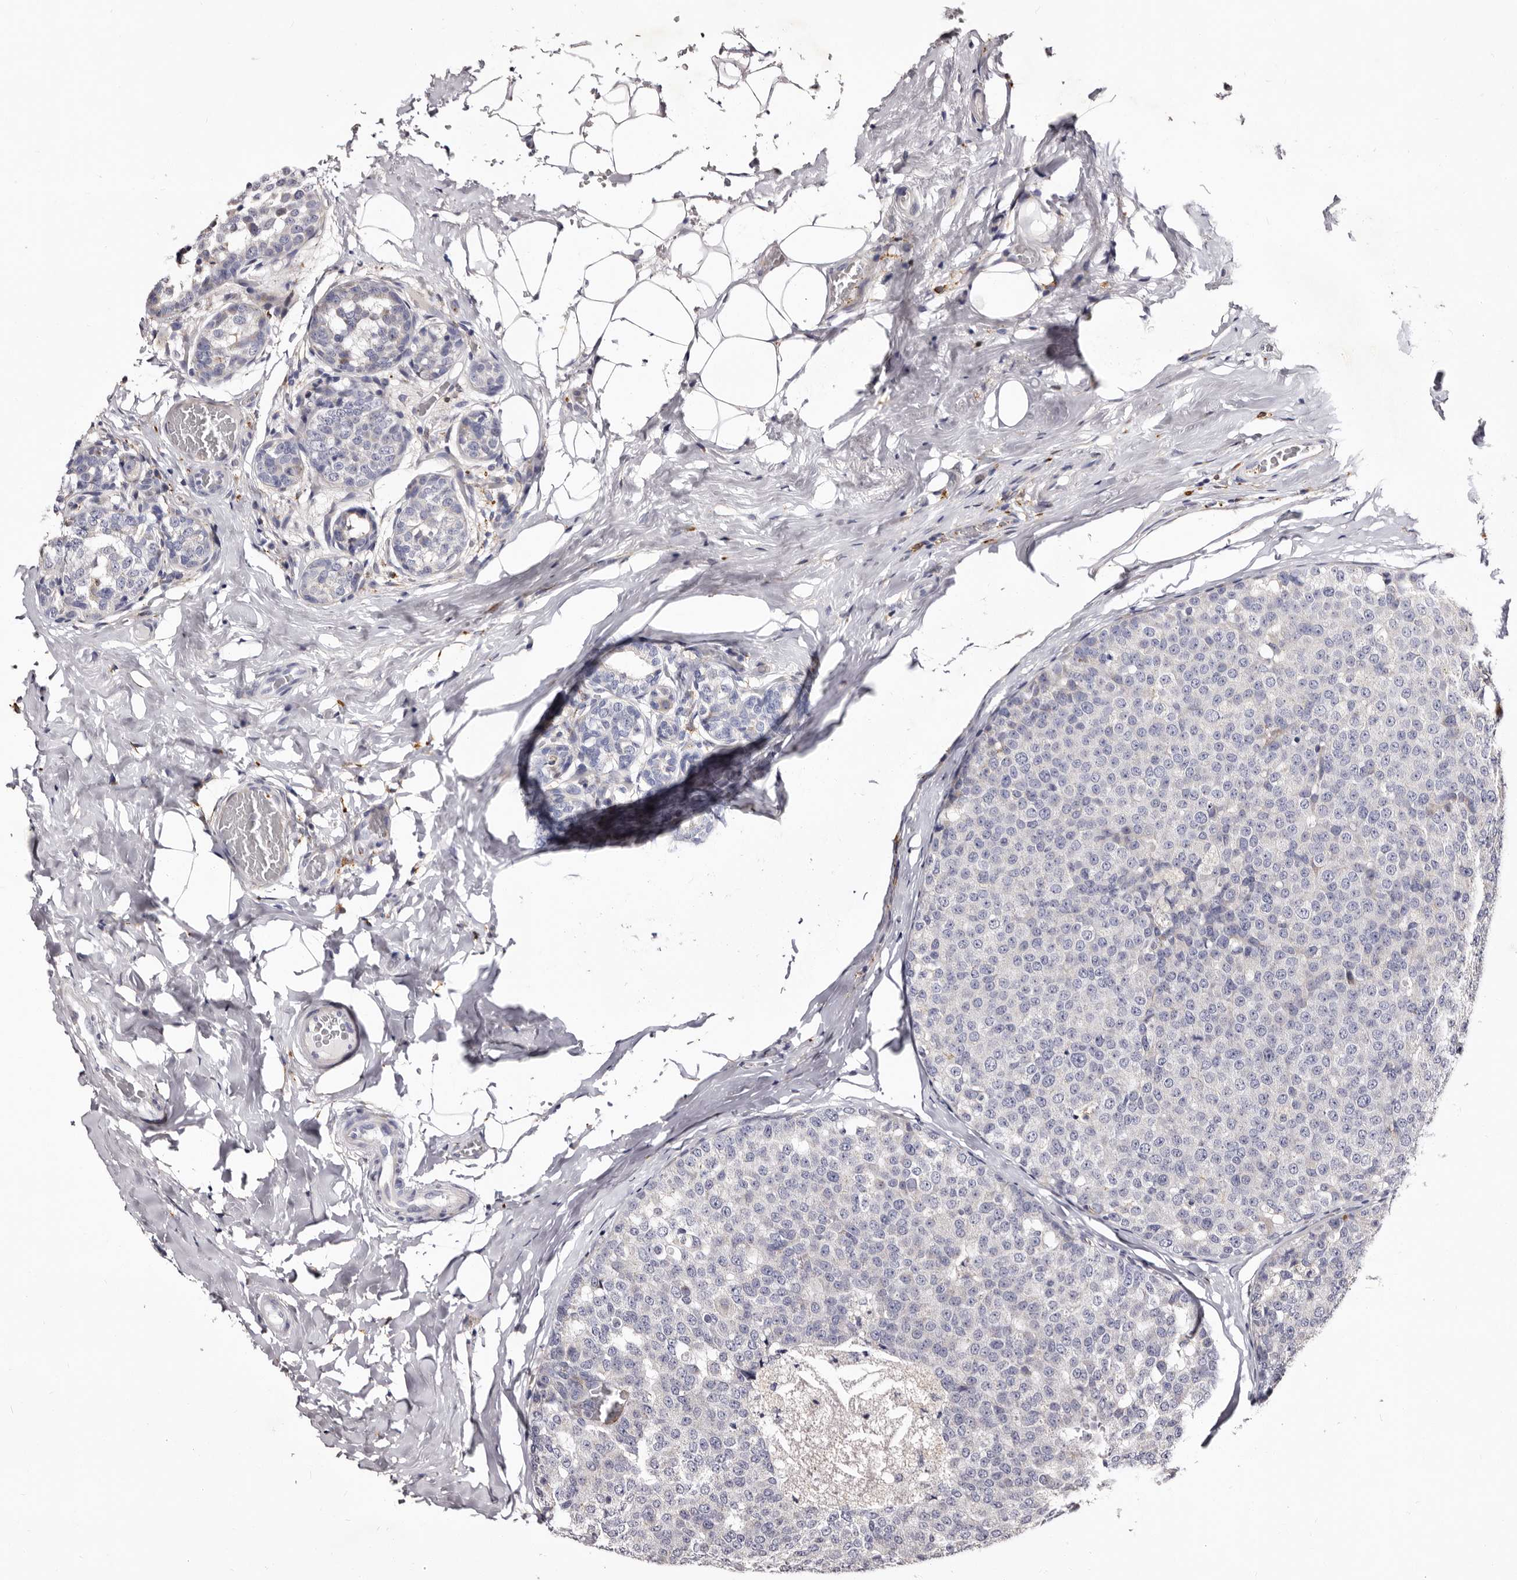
{"staining": {"intensity": "negative", "quantity": "none", "location": "none"}, "tissue": "breast cancer", "cell_type": "Tumor cells", "image_type": "cancer", "snomed": [{"axis": "morphology", "description": "Normal tissue, NOS"}, {"axis": "morphology", "description": "Duct carcinoma"}, {"axis": "topography", "description": "Breast"}], "caption": "Protein analysis of breast cancer (invasive ductal carcinoma) exhibits no significant positivity in tumor cells.", "gene": "AUNIP", "patient": {"sex": "female", "age": 43}}